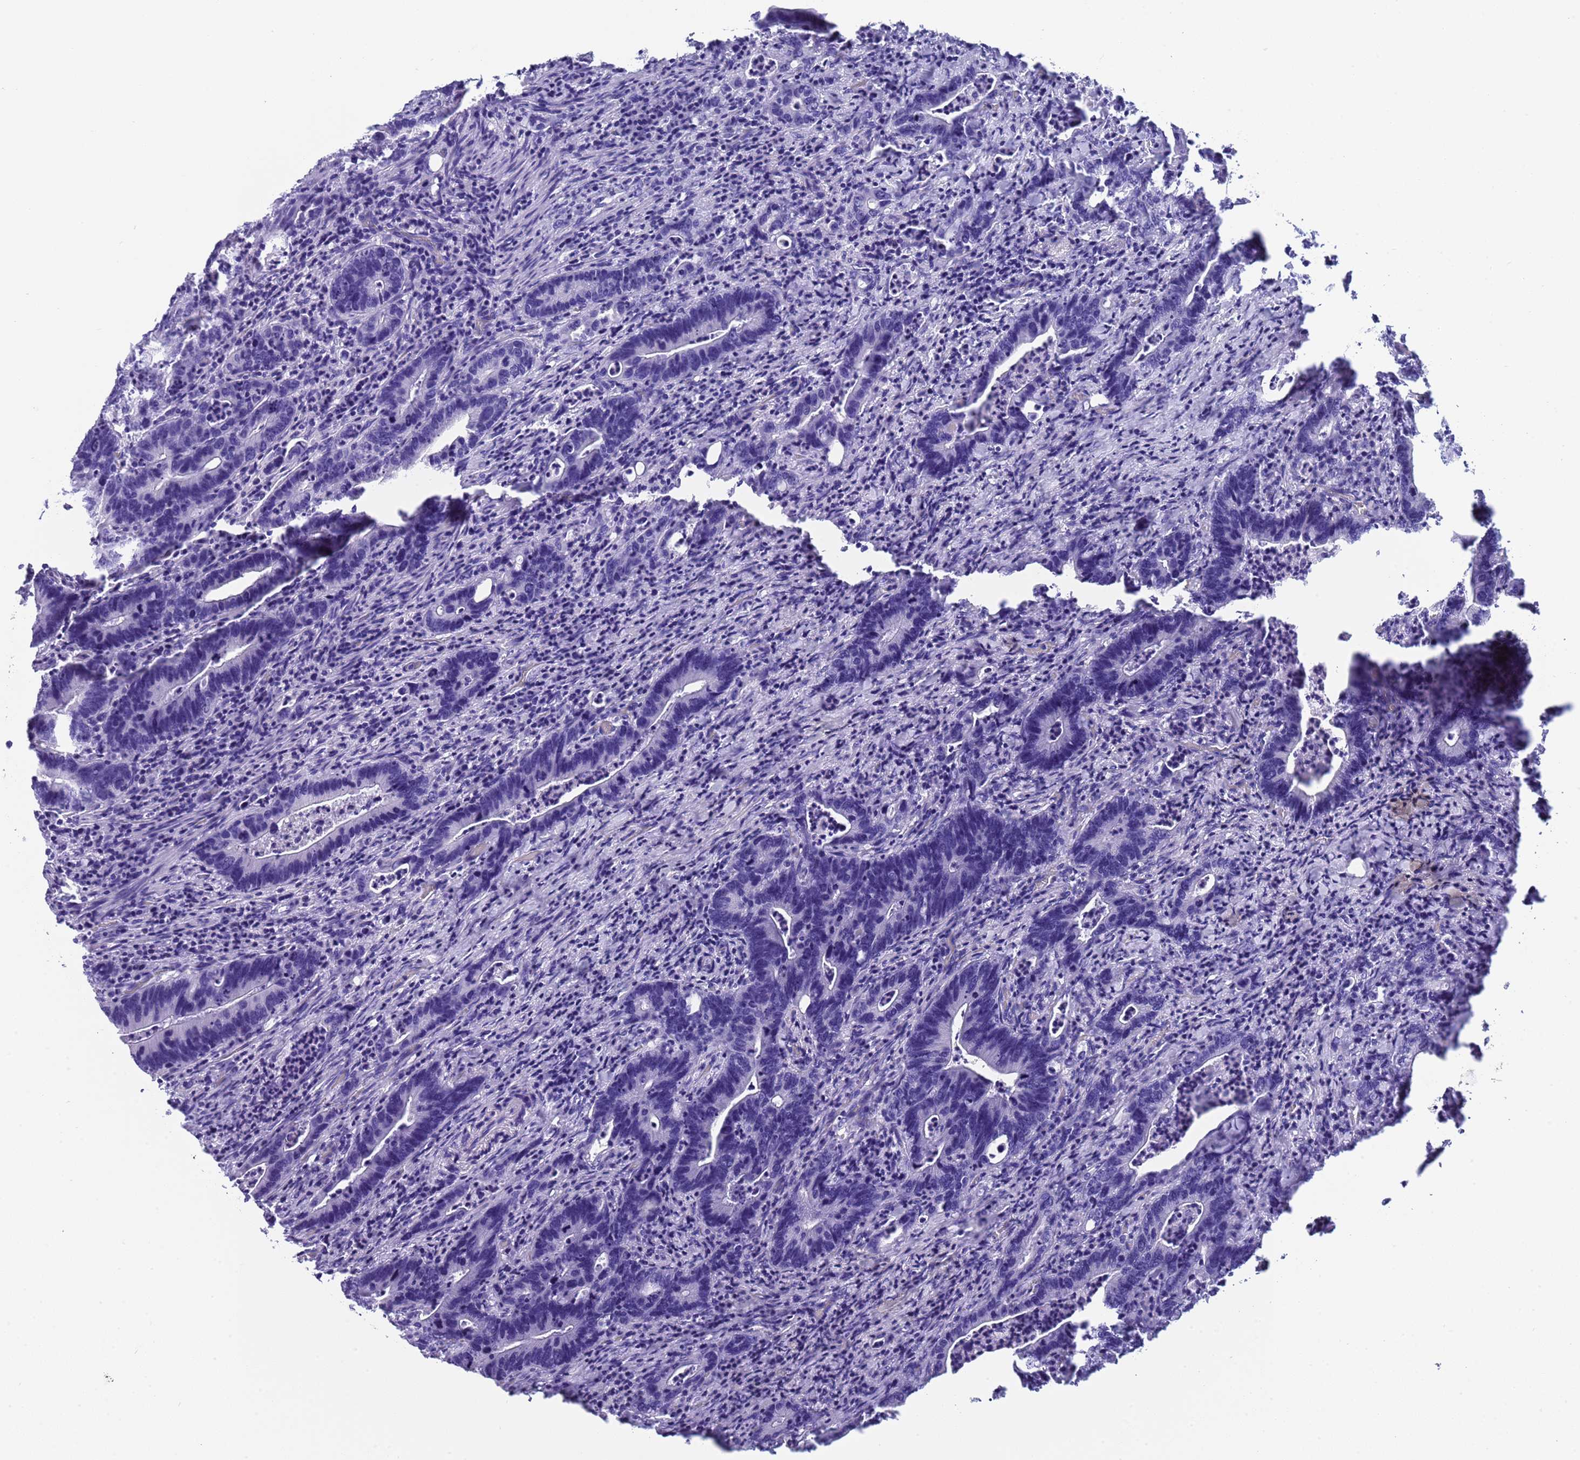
{"staining": {"intensity": "negative", "quantity": "none", "location": "none"}, "tissue": "colorectal cancer", "cell_type": "Tumor cells", "image_type": "cancer", "snomed": [{"axis": "morphology", "description": "Adenocarcinoma, NOS"}, {"axis": "topography", "description": "Colon"}], "caption": "An immunohistochemistry (IHC) micrograph of adenocarcinoma (colorectal) is shown. There is no staining in tumor cells of adenocarcinoma (colorectal).", "gene": "CKM", "patient": {"sex": "female", "age": 75}}